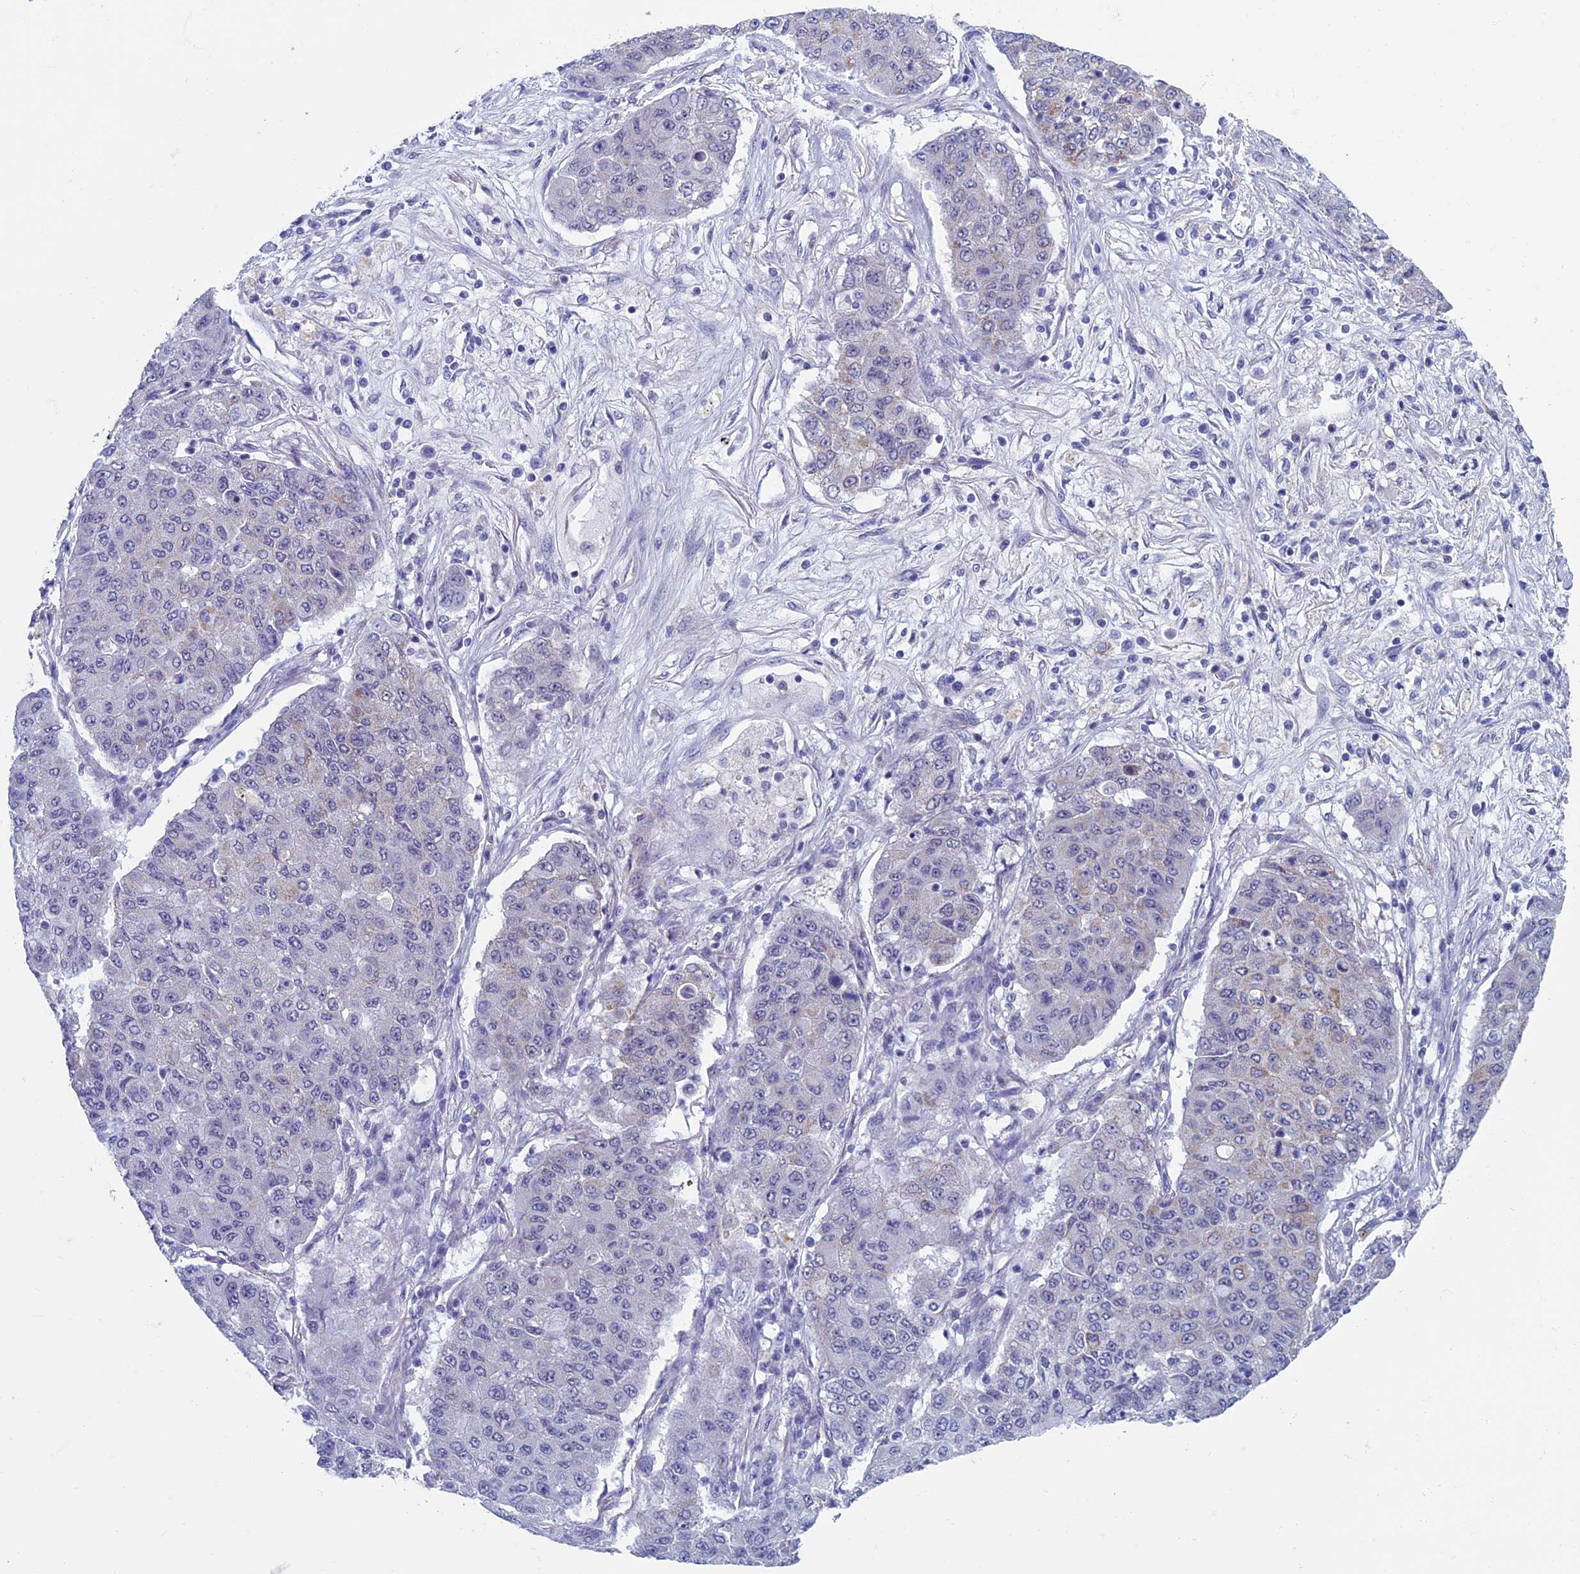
{"staining": {"intensity": "moderate", "quantity": "<25%", "location": "cytoplasmic/membranous"}, "tissue": "lung cancer", "cell_type": "Tumor cells", "image_type": "cancer", "snomed": [{"axis": "morphology", "description": "Squamous cell carcinoma, NOS"}, {"axis": "topography", "description": "Lung"}], "caption": "This micrograph displays lung cancer stained with immunohistochemistry to label a protein in brown. The cytoplasmic/membranous of tumor cells show moderate positivity for the protein. Nuclei are counter-stained blue.", "gene": "MFSD12", "patient": {"sex": "male", "age": 74}}